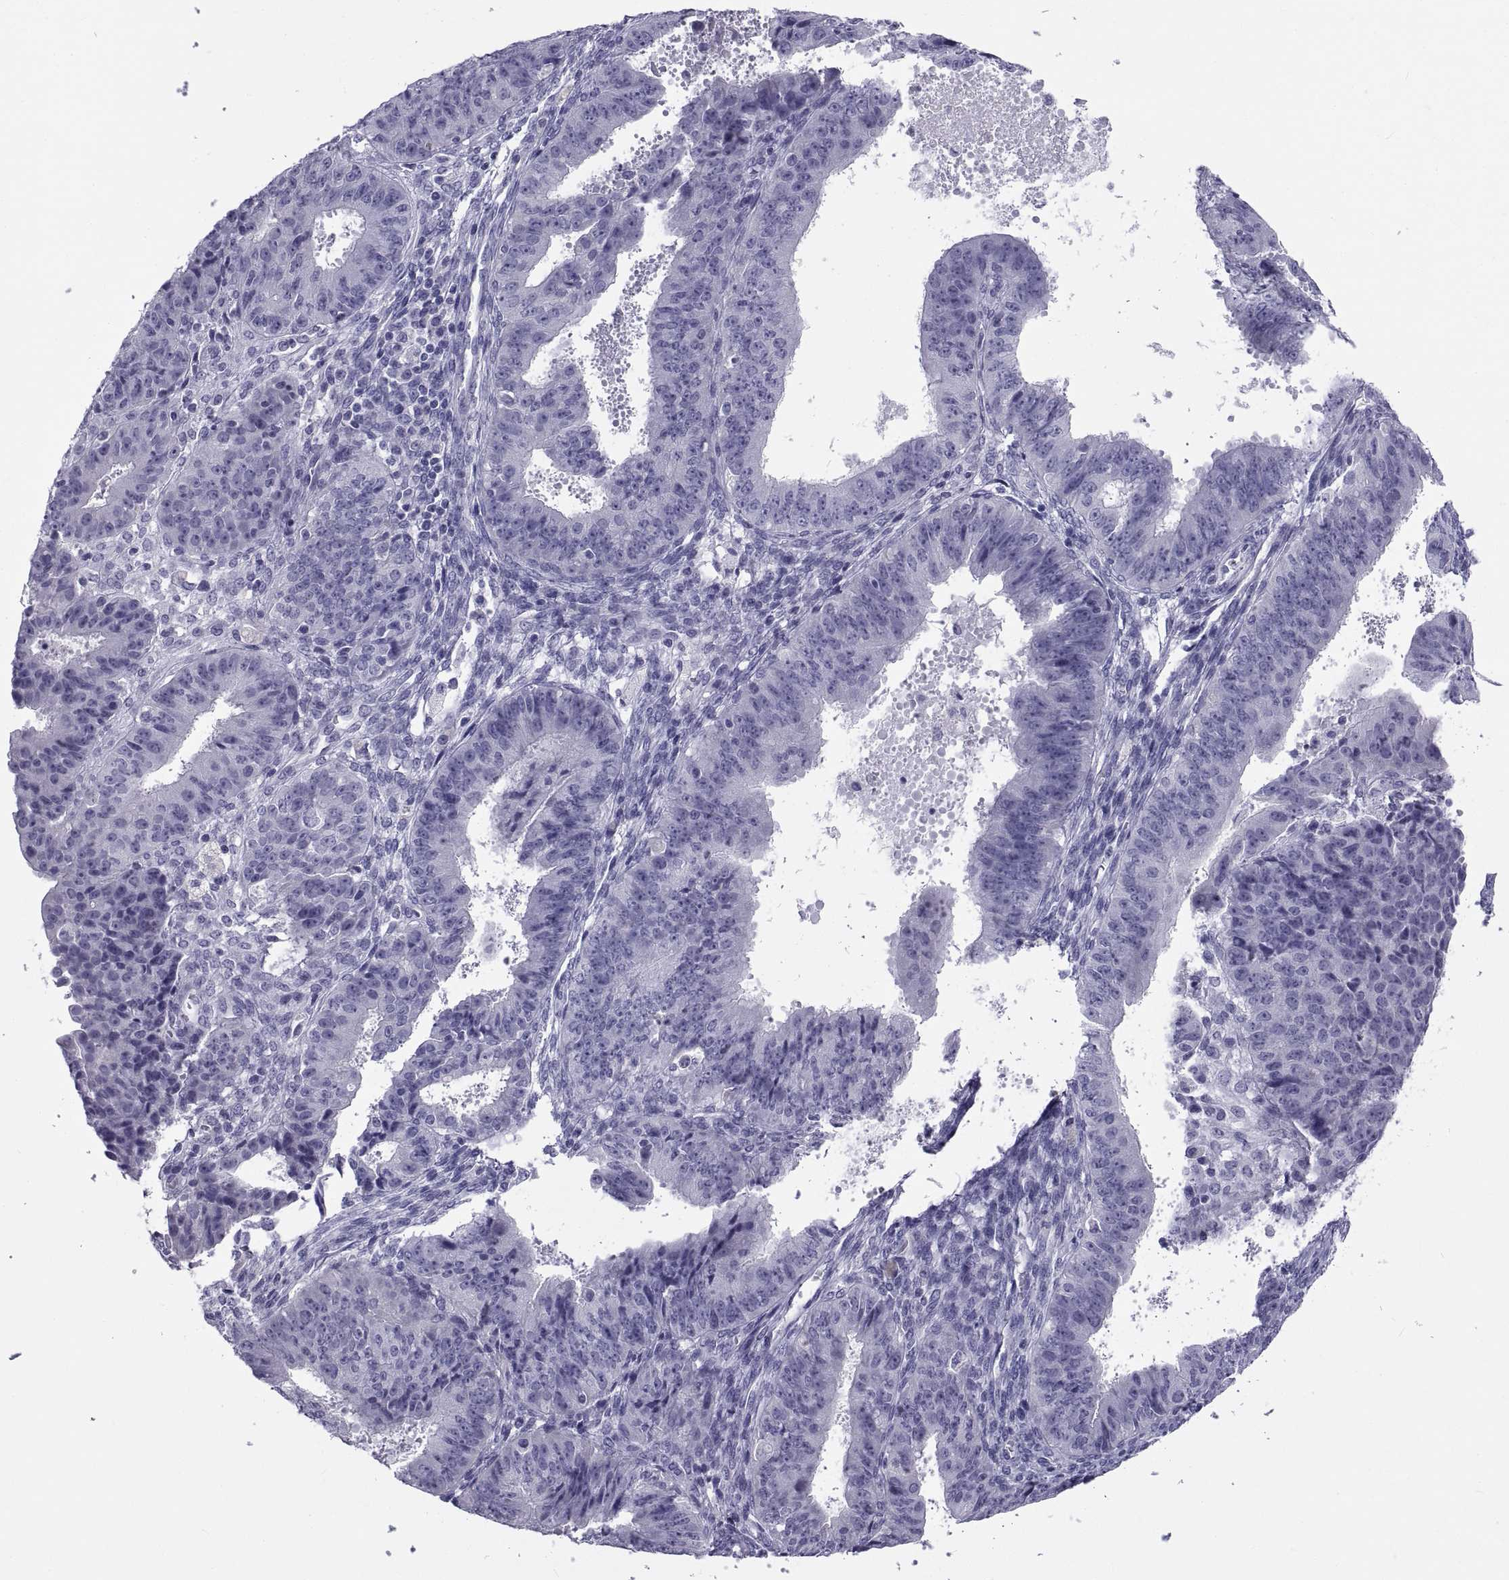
{"staining": {"intensity": "negative", "quantity": "none", "location": "none"}, "tissue": "ovarian cancer", "cell_type": "Tumor cells", "image_type": "cancer", "snomed": [{"axis": "morphology", "description": "Carcinoma, endometroid"}, {"axis": "topography", "description": "Ovary"}], "caption": "Tumor cells show no significant protein positivity in ovarian cancer.", "gene": "NPTX2", "patient": {"sex": "female", "age": 42}}